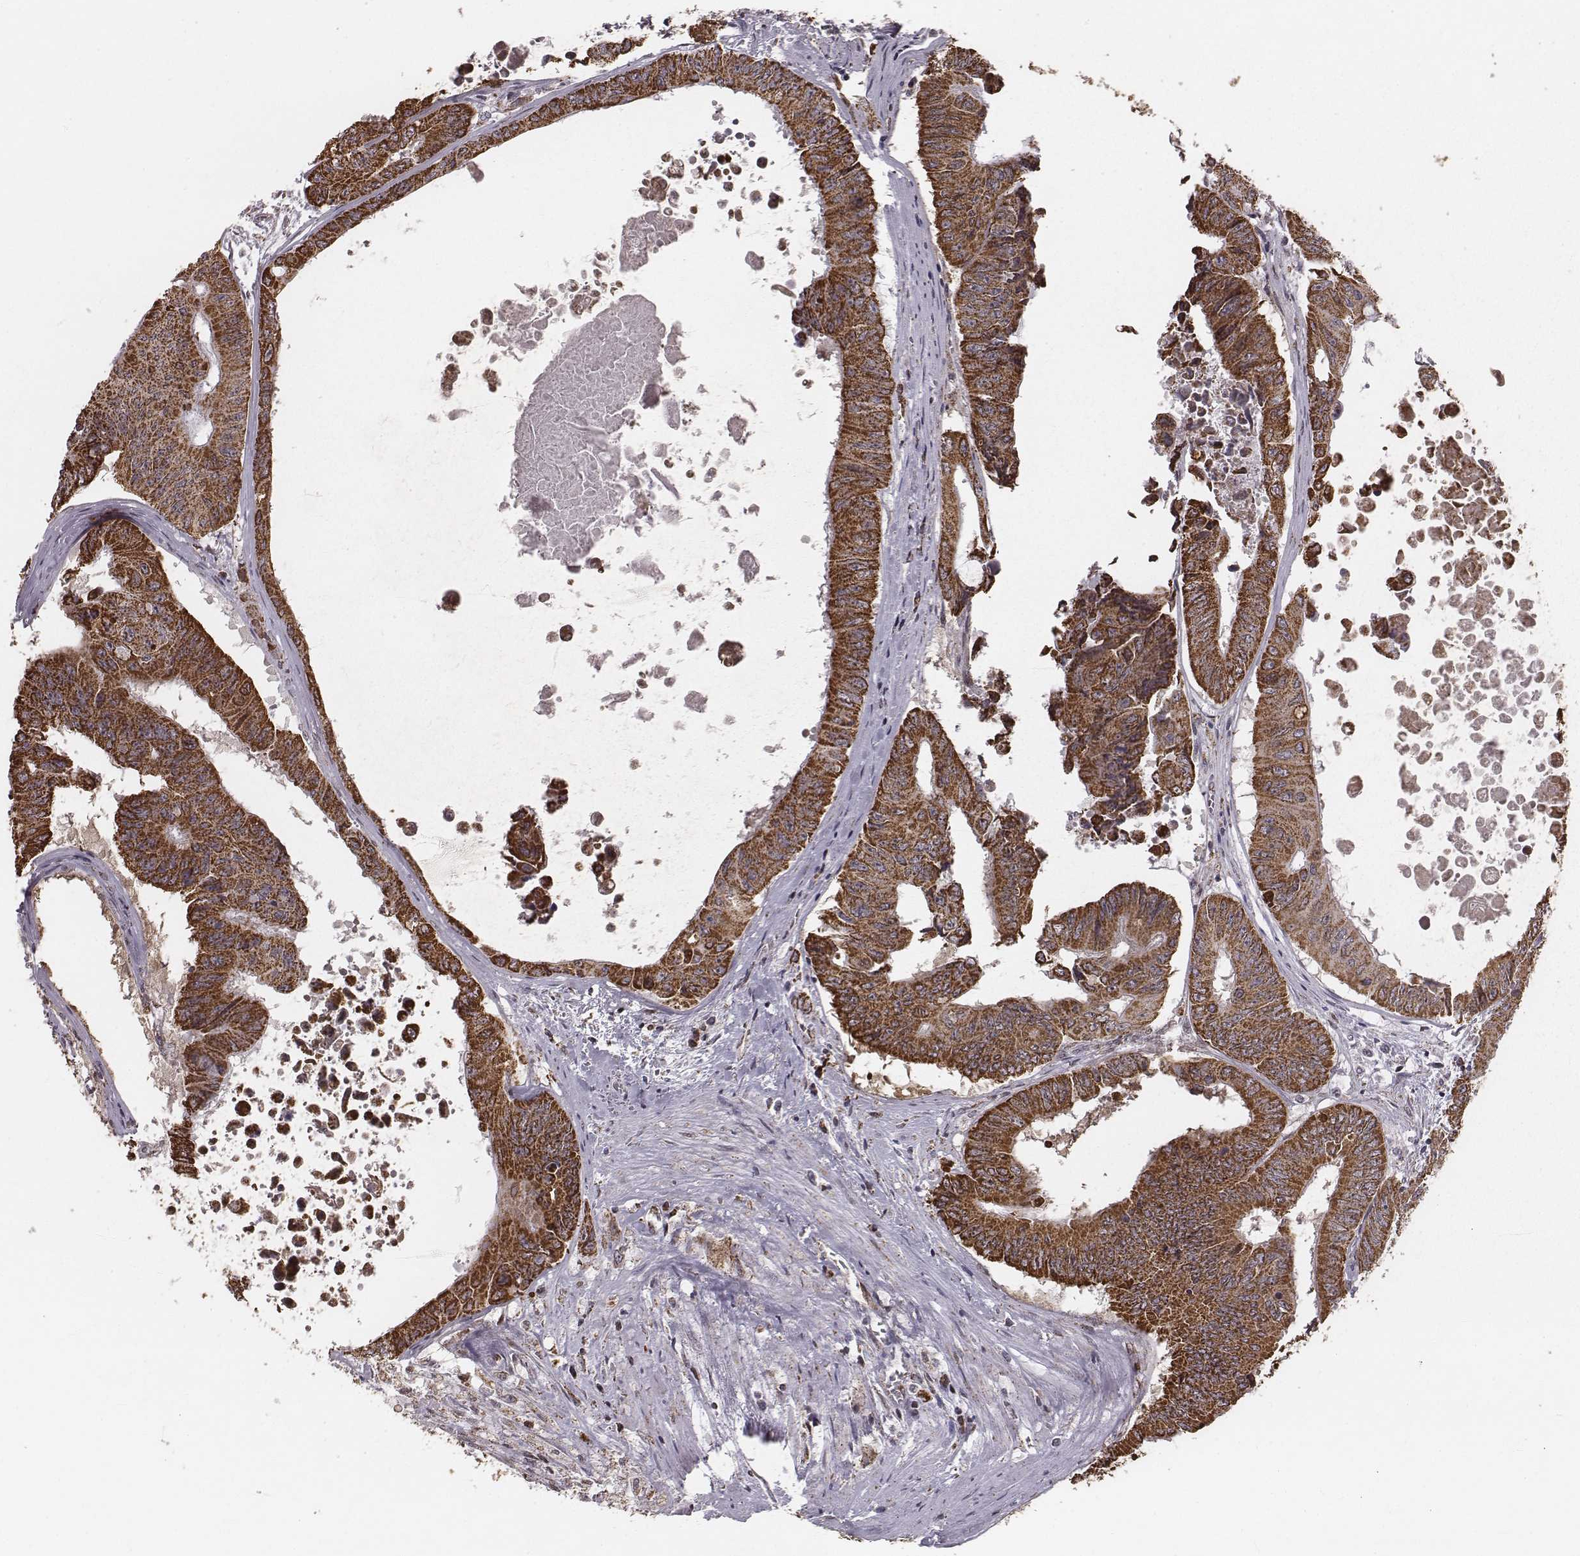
{"staining": {"intensity": "strong", "quantity": ">75%", "location": "cytoplasmic/membranous"}, "tissue": "colorectal cancer", "cell_type": "Tumor cells", "image_type": "cancer", "snomed": [{"axis": "morphology", "description": "Adenocarcinoma, NOS"}, {"axis": "topography", "description": "Rectum"}], "caption": "Colorectal adenocarcinoma stained with DAB immunohistochemistry (IHC) displays high levels of strong cytoplasmic/membranous expression in approximately >75% of tumor cells.", "gene": "ACOT2", "patient": {"sex": "male", "age": 59}}